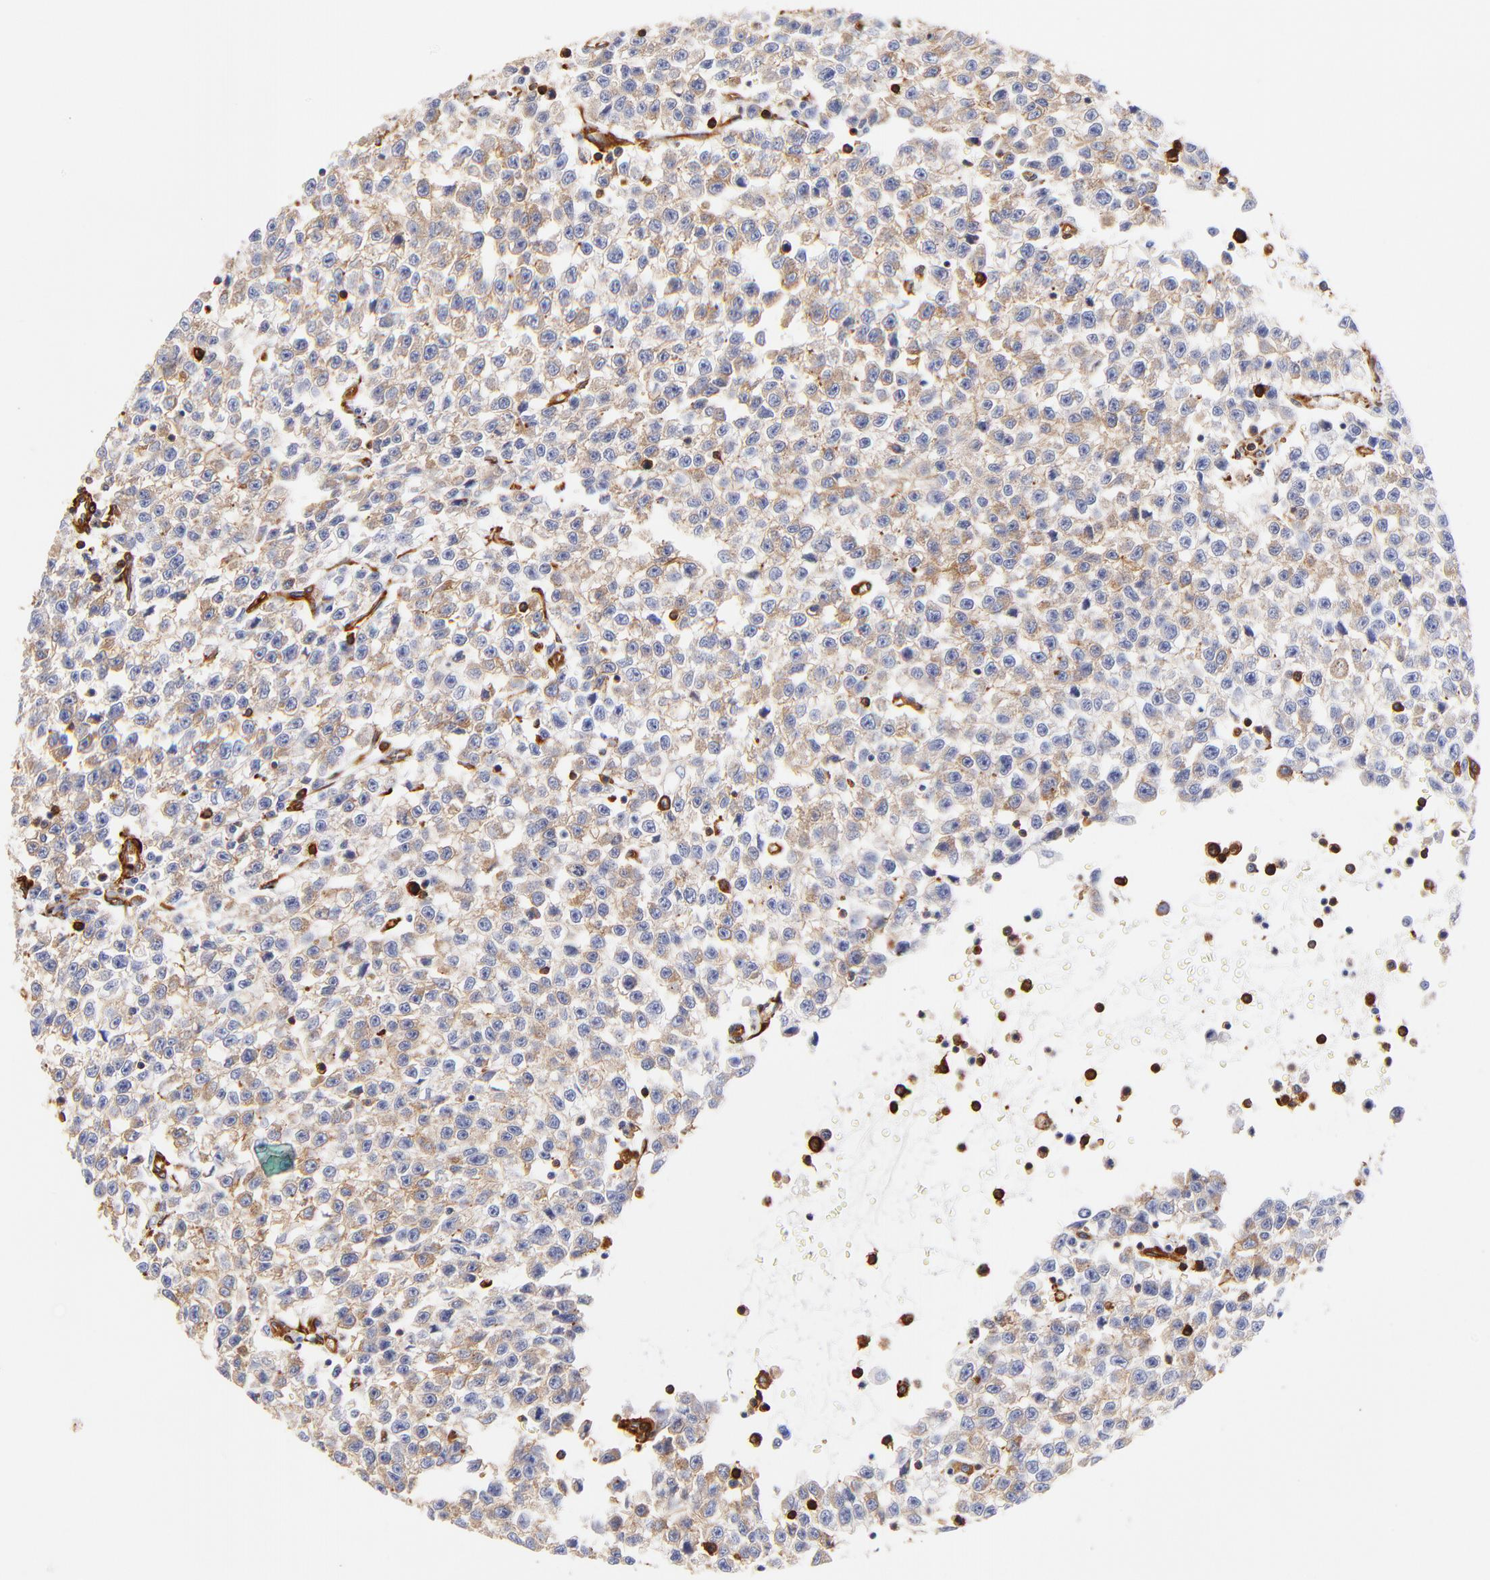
{"staining": {"intensity": "moderate", "quantity": ">75%", "location": "cytoplasmic/membranous"}, "tissue": "testis cancer", "cell_type": "Tumor cells", "image_type": "cancer", "snomed": [{"axis": "morphology", "description": "Seminoma, NOS"}, {"axis": "topography", "description": "Testis"}], "caption": "The photomicrograph demonstrates immunohistochemical staining of testis cancer. There is moderate cytoplasmic/membranous expression is present in about >75% of tumor cells.", "gene": "FLNA", "patient": {"sex": "male", "age": 35}}